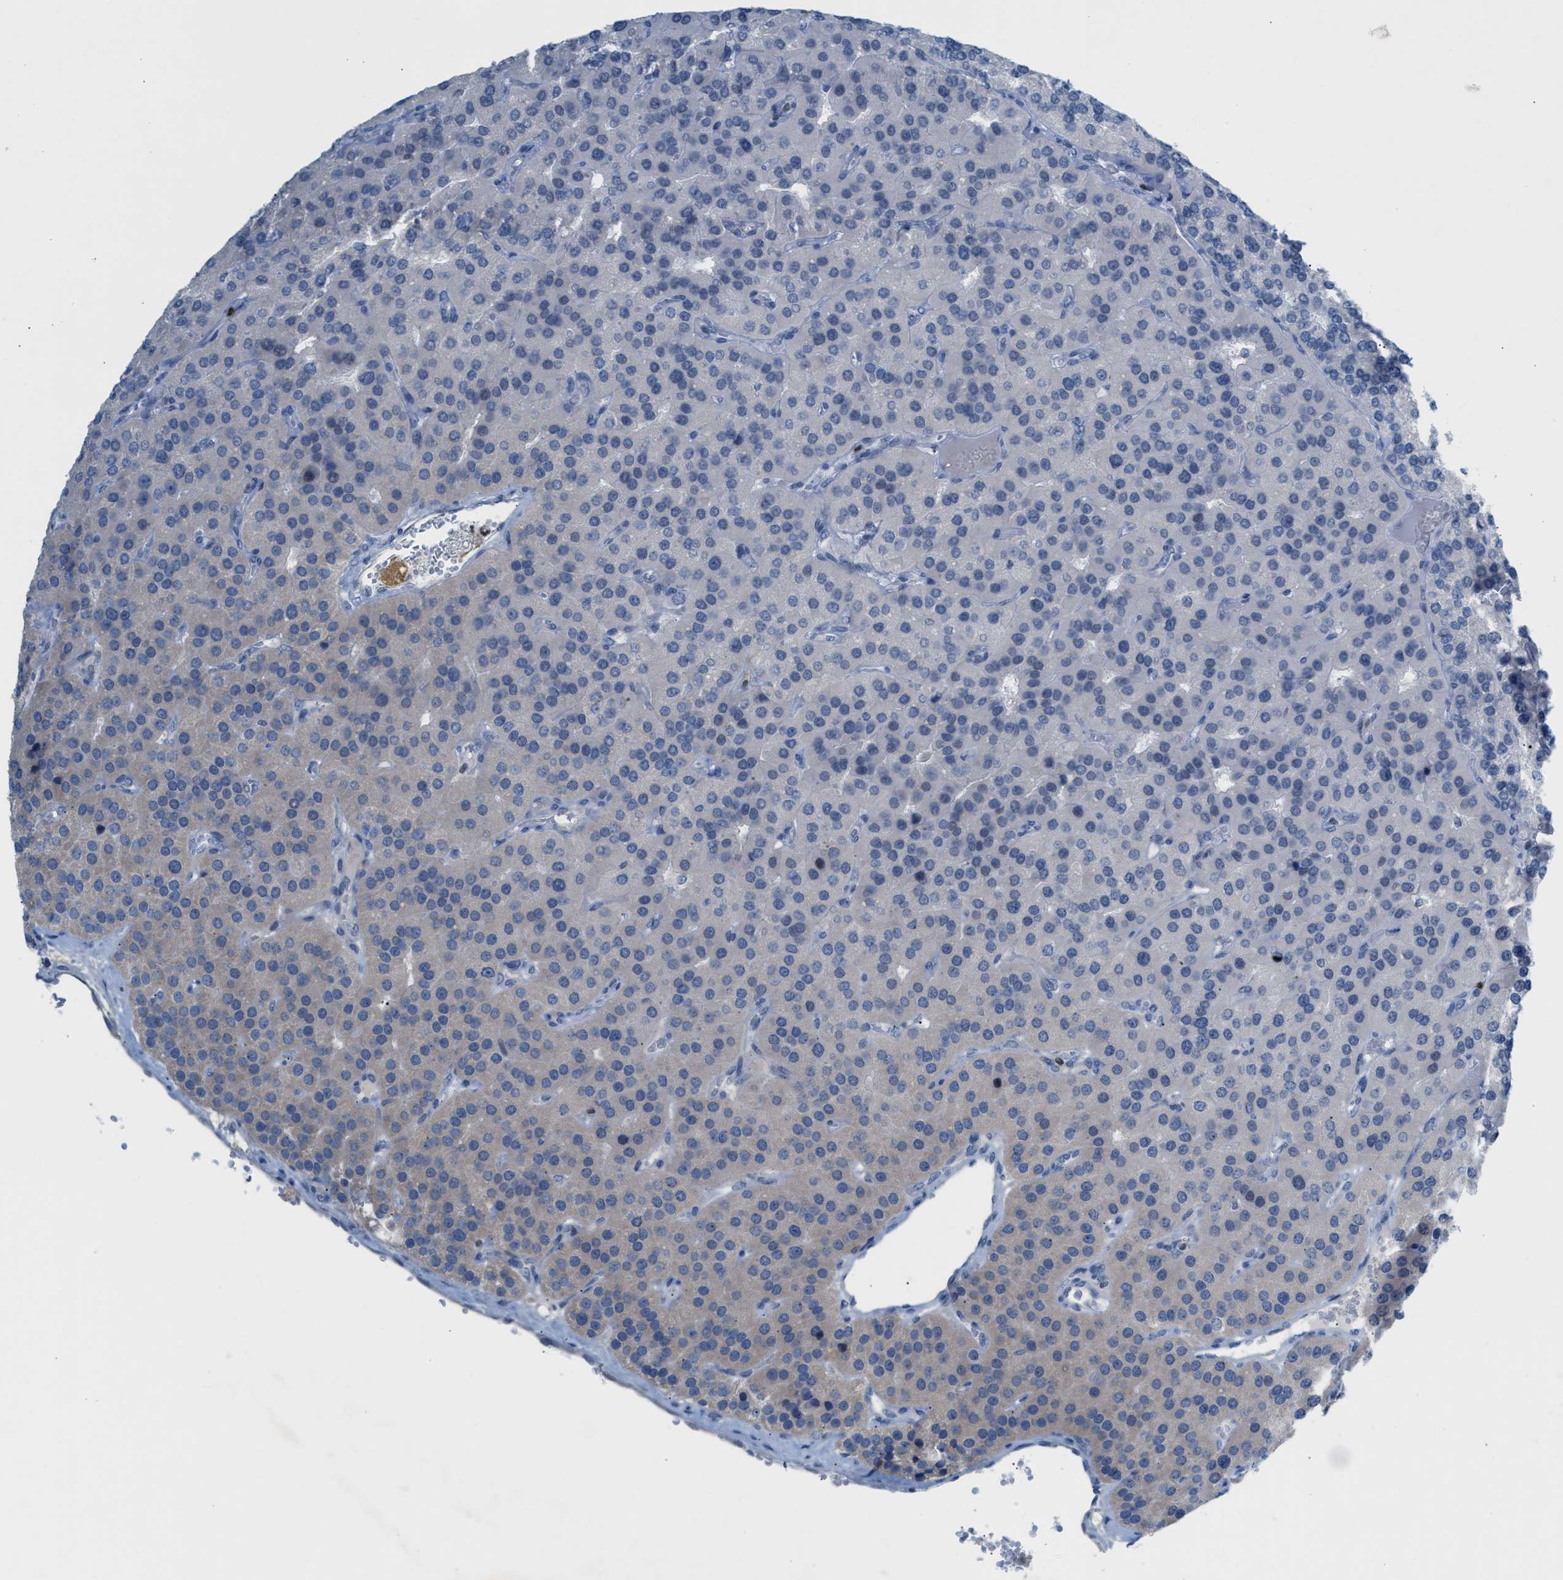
{"staining": {"intensity": "negative", "quantity": "none", "location": "none"}, "tissue": "parathyroid gland", "cell_type": "Glandular cells", "image_type": "normal", "snomed": [{"axis": "morphology", "description": "Normal tissue, NOS"}, {"axis": "morphology", "description": "Adenoma, NOS"}, {"axis": "topography", "description": "Parathyroid gland"}], "caption": "The image shows no significant positivity in glandular cells of parathyroid gland.", "gene": "PPM1D", "patient": {"sex": "female", "age": 86}}